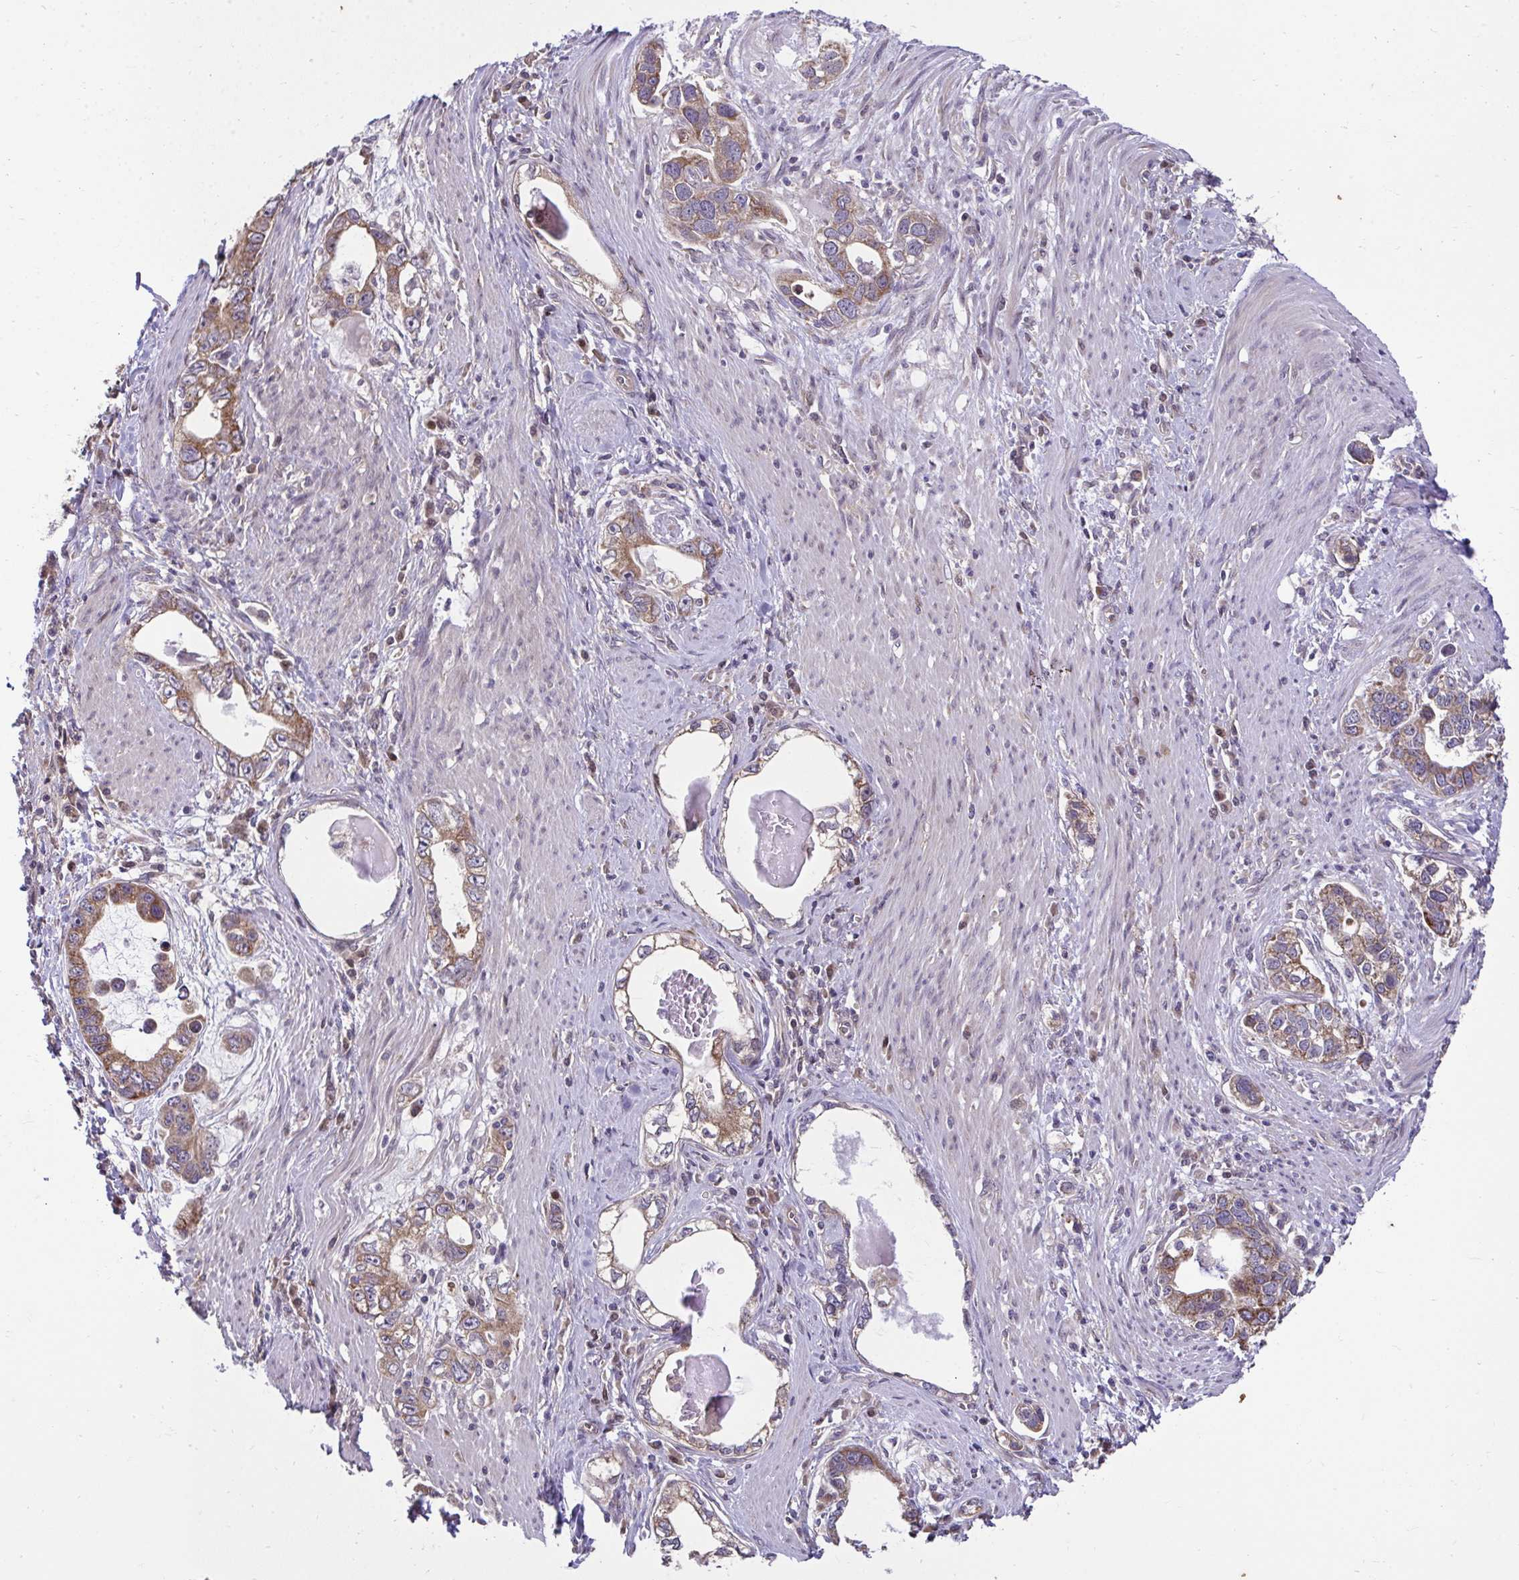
{"staining": {"intensity": "moderate", "quantity": ">75%", "location": "cytoplasmic/membranous"}, "tissue": "stomach cancer", "cell_type": "Tumor cells", "image_type": "cancer", "snomed": [{"axis": "morphology", "description": "Adenocarcinoma, NOS"}, {"axis": "topography", "description": "Stomach, lower"}], "caption": "Tumor cells display moderate cytoplasmic/membranous positivity in about >75% of cells in stomach cancer.", "gene": "RDH14", "patient": {"sex": "female", "age": 93}}